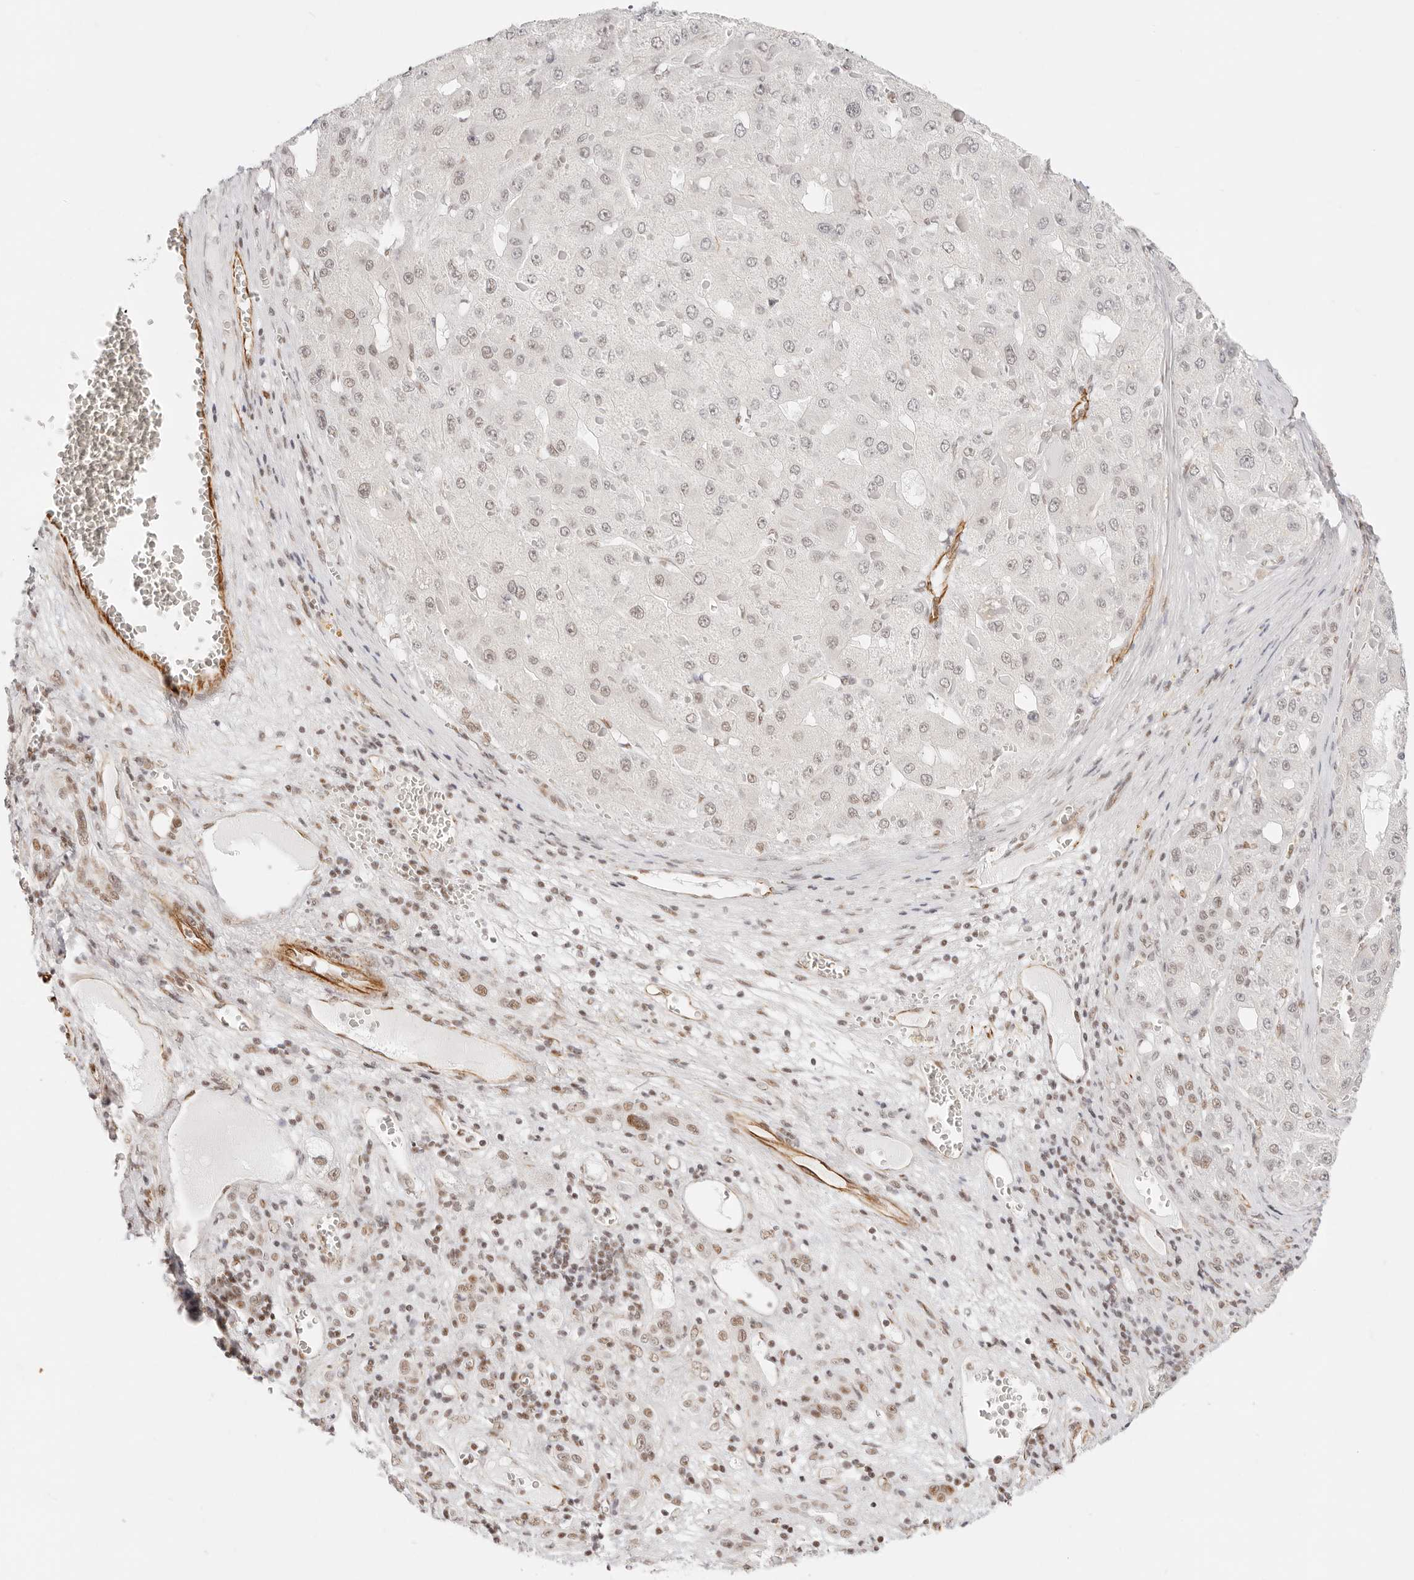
{"staining": {"intensity": "negative", "quantity": "none", "location": "none"}, "tissue": "liver cancer", "cell_type": "Tumor cells", "image_type": "cancer", "snomed": [{"axis": "morphology", "description": "Carcinoma, Hepatocellular, NOS"}, {"axis": "topography", "description": "Liver"}], "caption": "Tumor cells are negative for brown protein staining in liver cancer.", "gene": "ZC3H11A", "patient": {"sex": "female", "age": 73}}